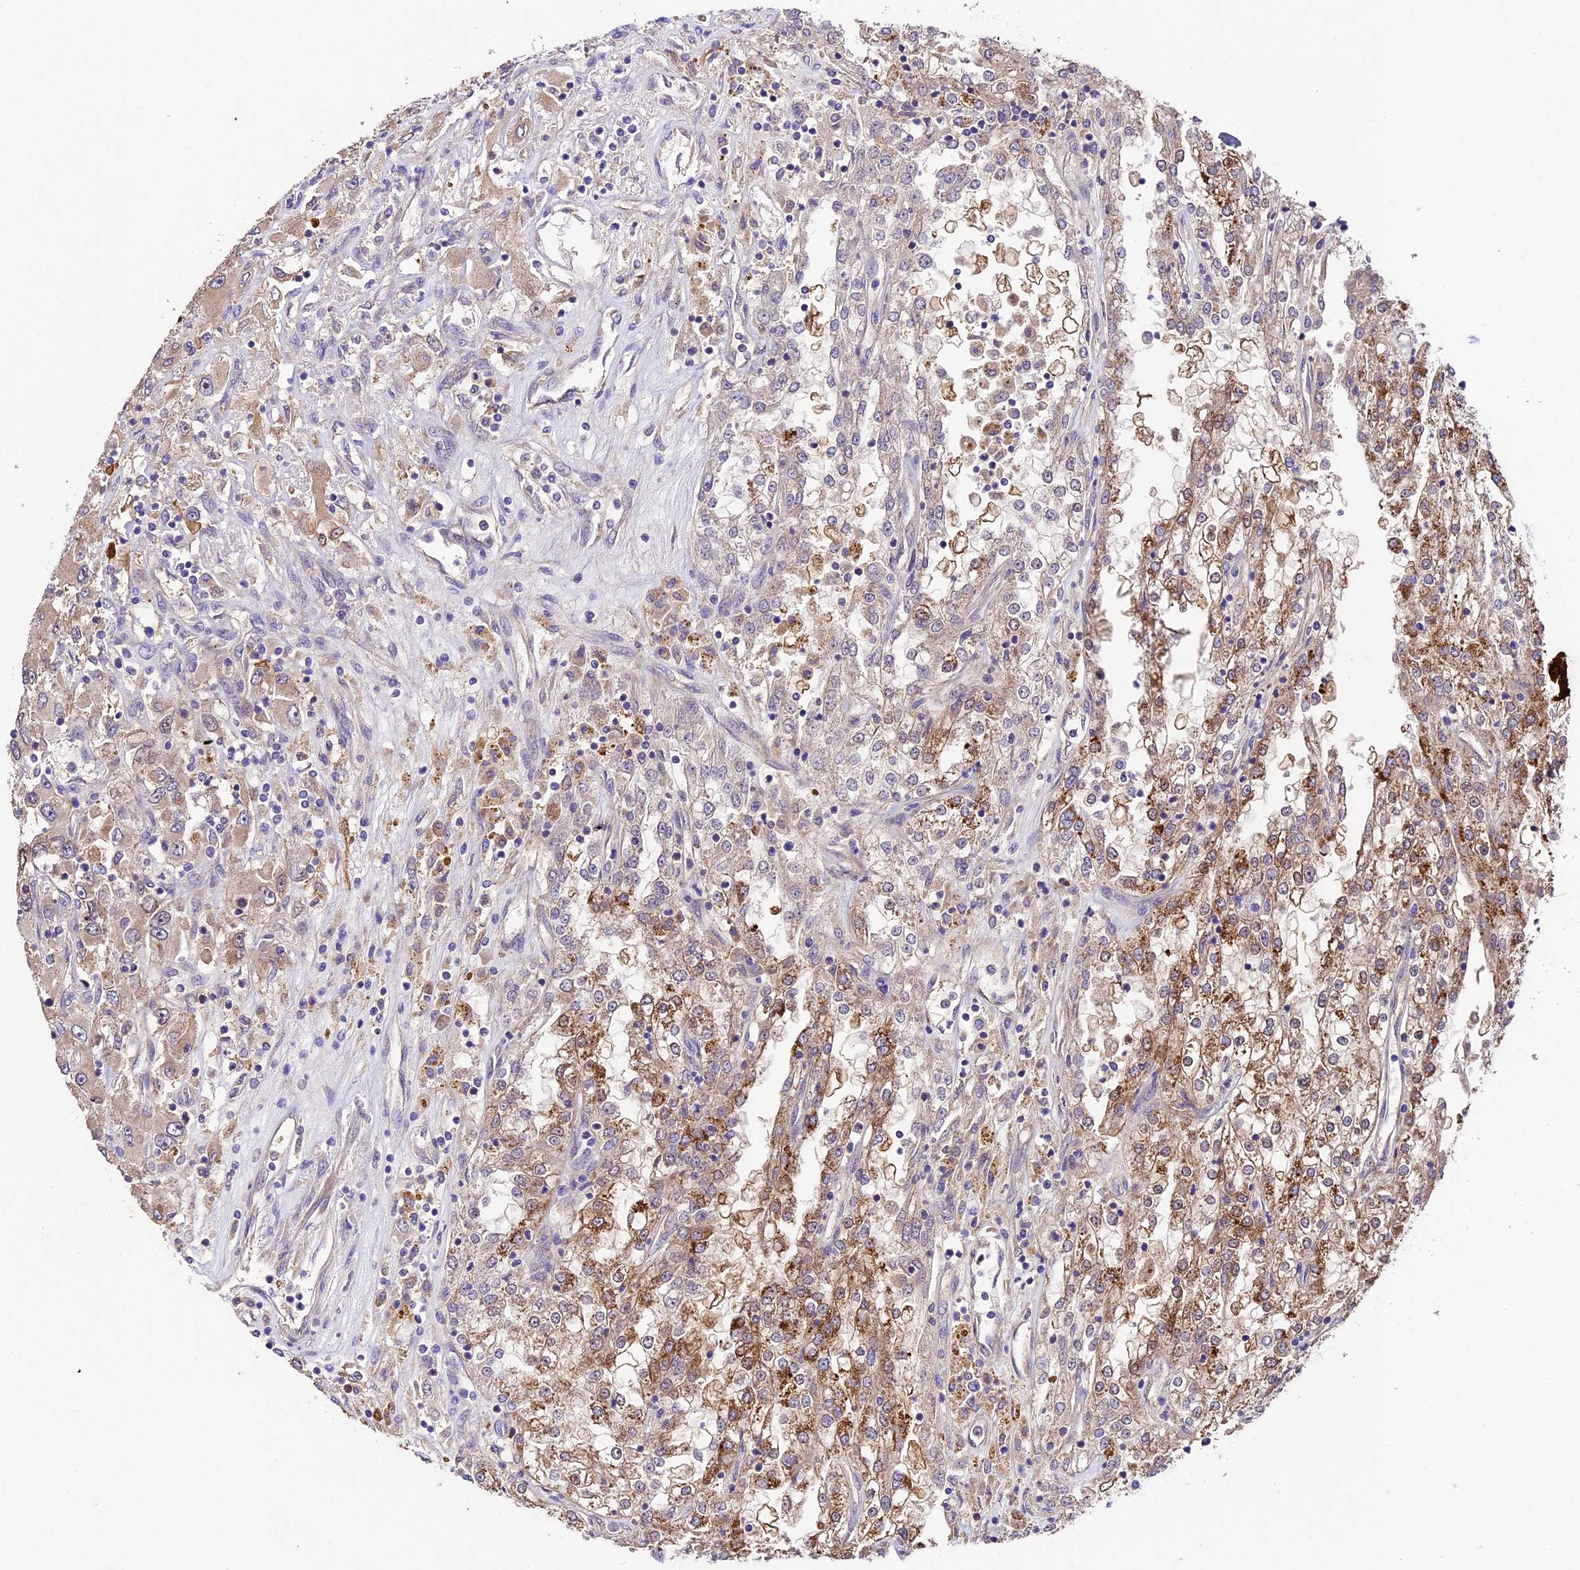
{"staining": {"intensity": "moderate", "quantity": "25%-75%", "location": "cytoplasmic/membranous"}, "tissue": "renal cancer", "cell_type": "Tumor cells", "image_type": "cancer", "snomed": [{"axis": "morphology", "description": "Adenocarcinoma, NOS"}, {"axis": "topography", "description": "Kidney"}], "caption": "Protein expression analysis of renal cancer demonstrates moderate cytoplasmic/membranous positivity in approximately 25%-75% of tumor cells.", "gene": "SBNO2", "patient": {"sex": "female", "age": 52}}